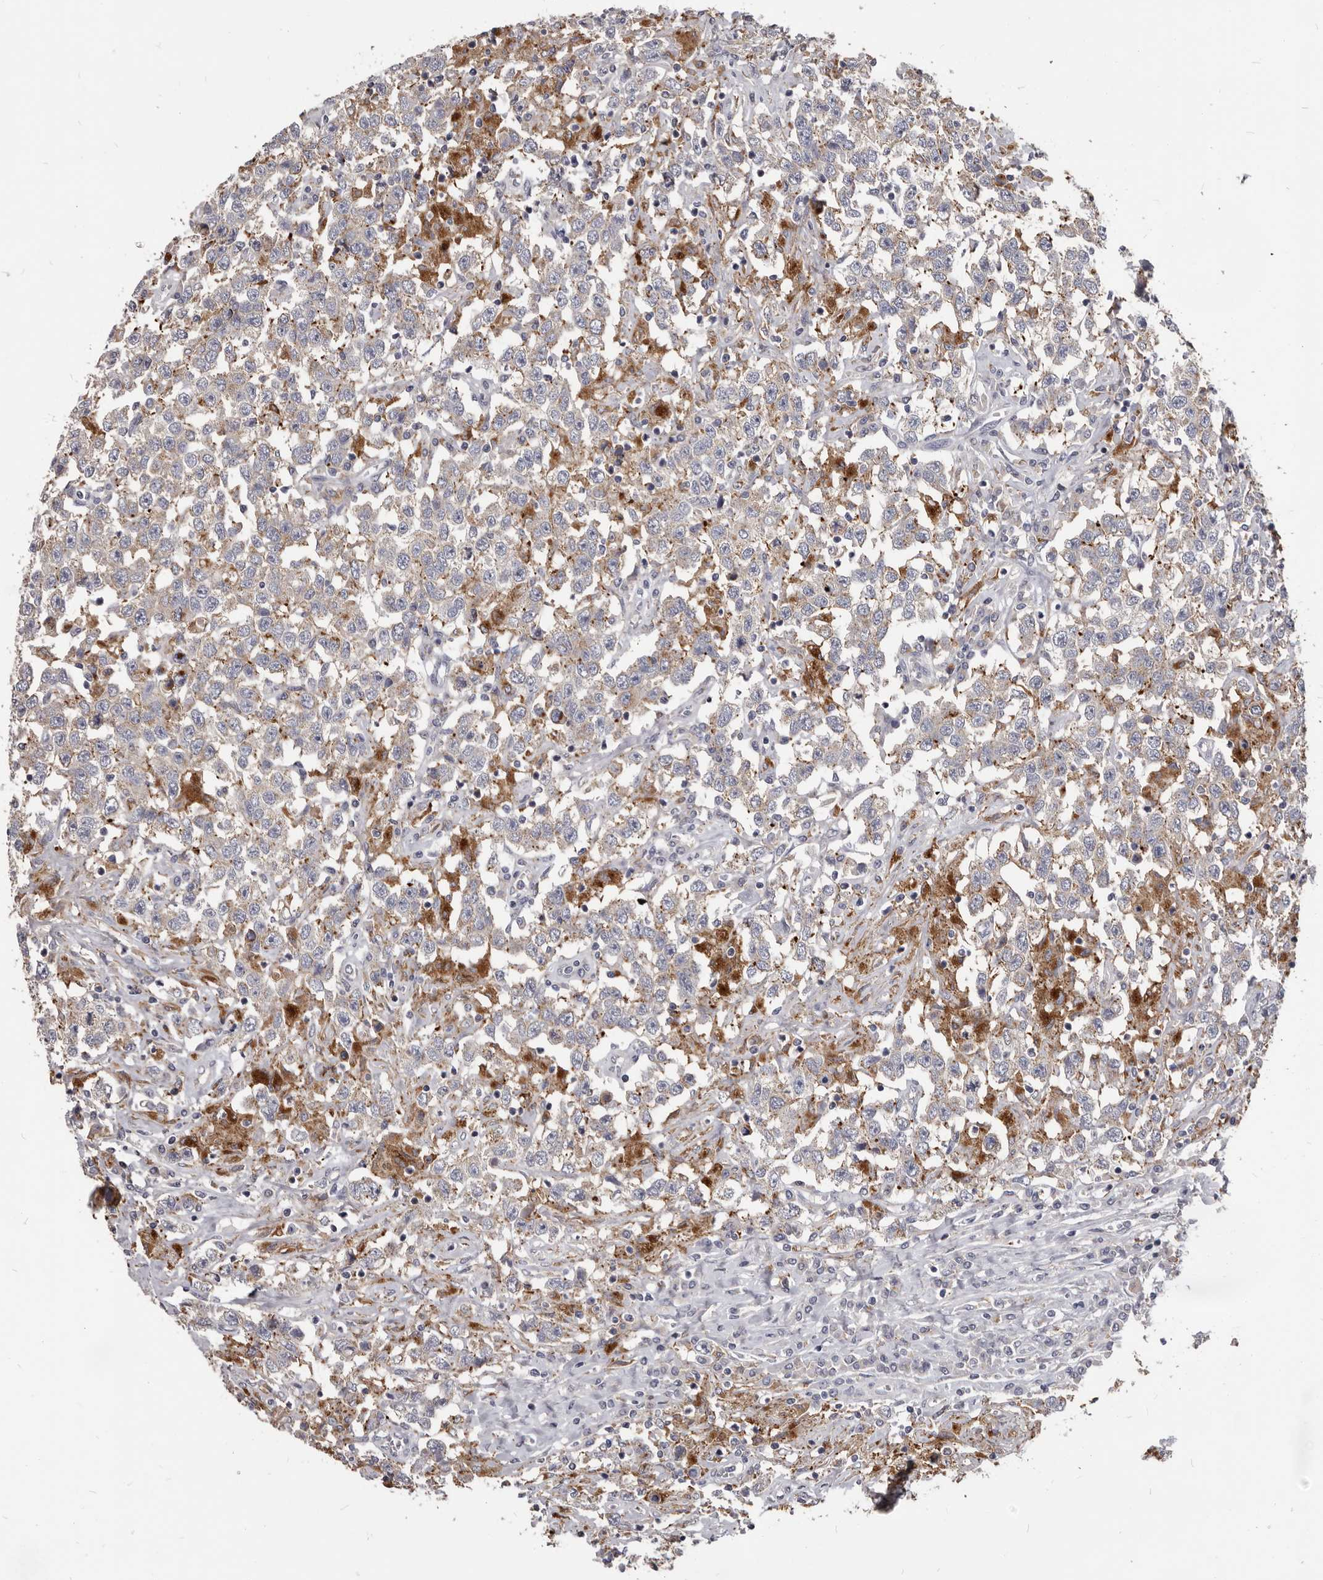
{"staining": {"intensity": "weak", "quantity": "<25%", "location": "cytoplasmic/membranous"}, "tissue": "testis cancer", "cell_type": "Tumor cells", "image_type": "cancer", "snomed": [{"axis": "morphology", "description": "Seminoma, NOS"}, {"axis": "topography", "description": "Testis"}], "caption": "The histopathology image exhibits no staining of tumor cells in seminoma (testis).", "gene": "PI4K2A", "patient": {"sex": "male", "age": 41}}